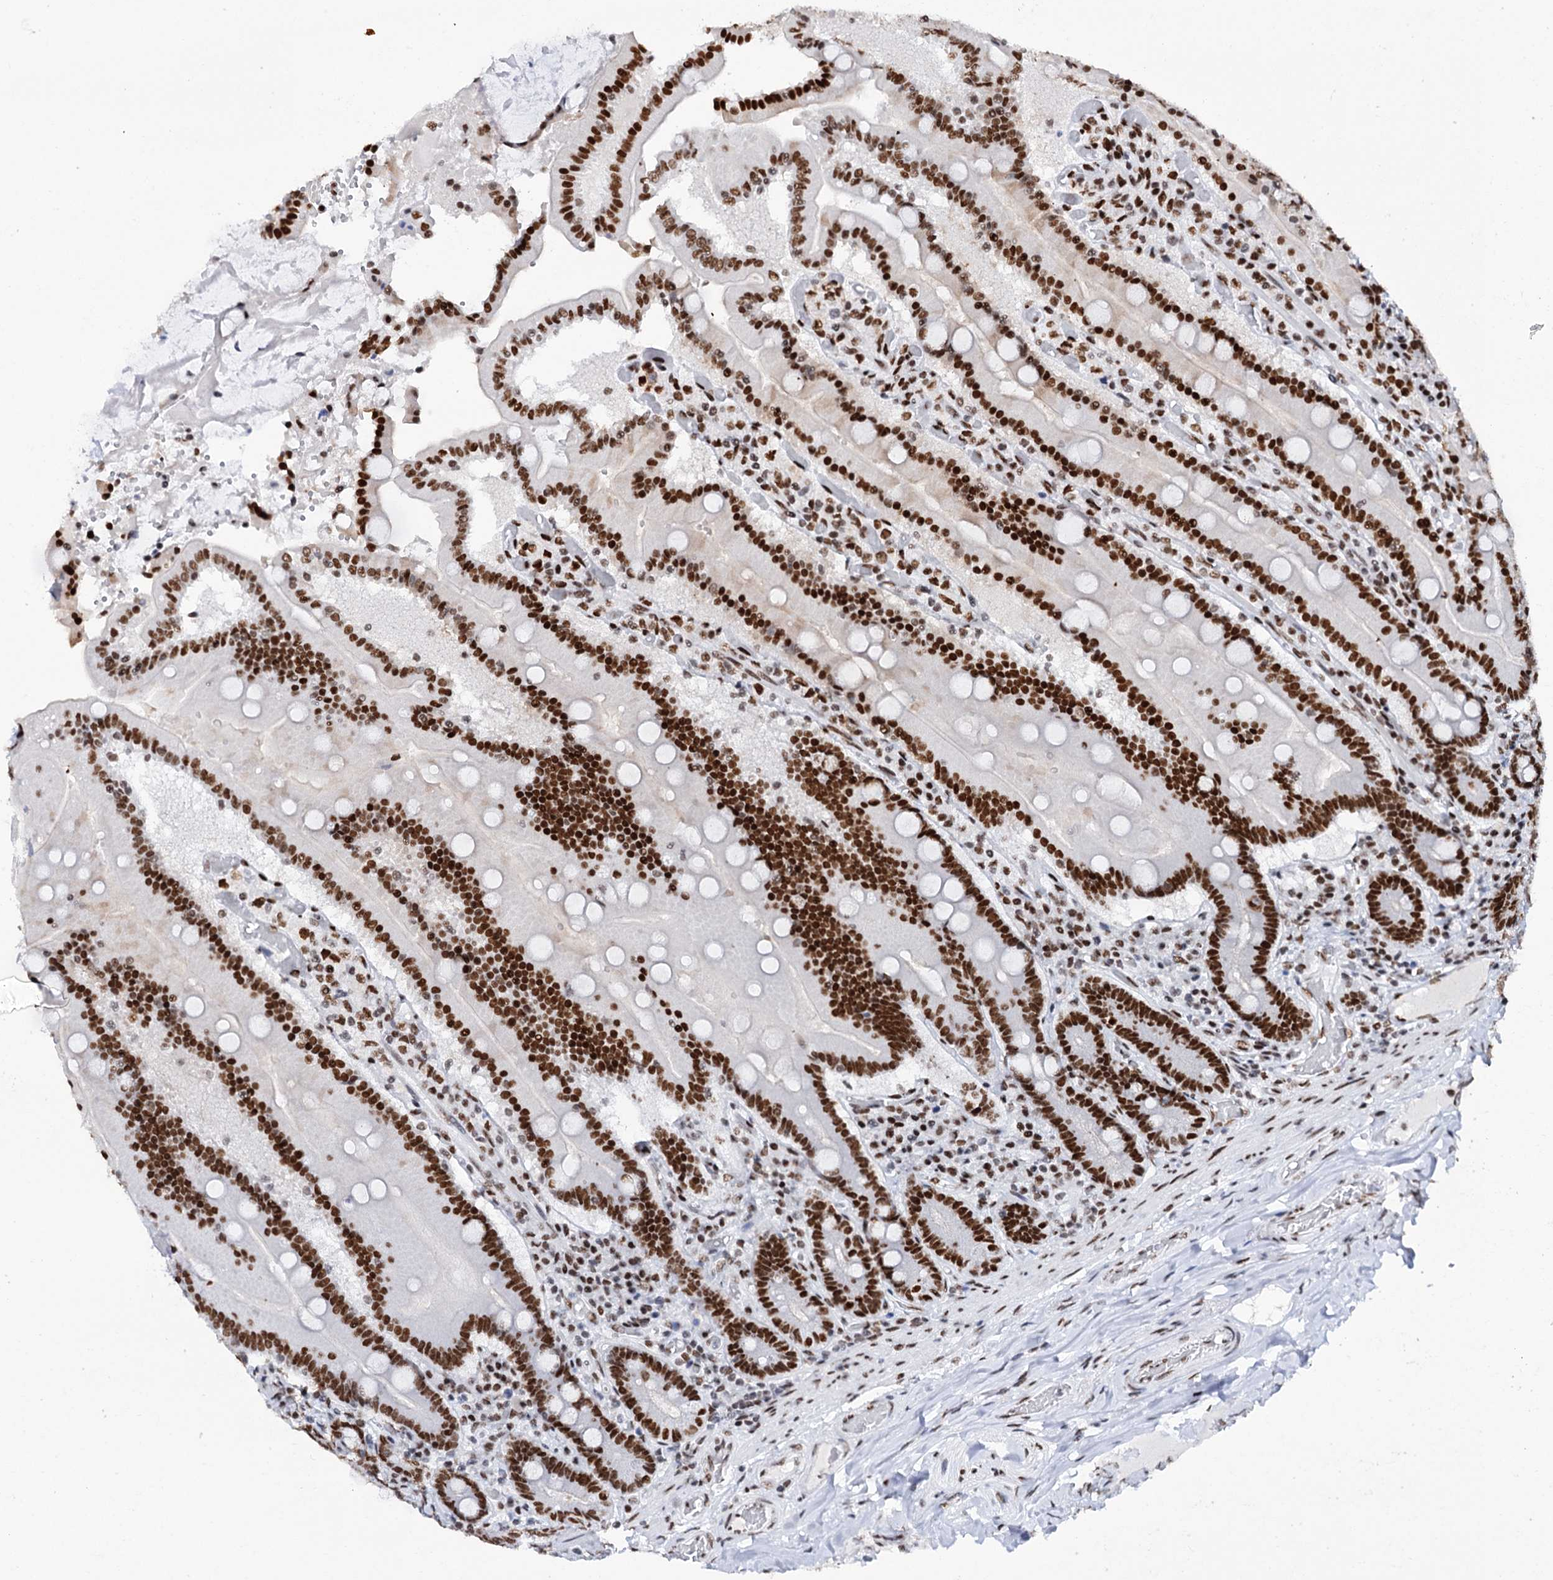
{"staining": {"intensity": "strong", "quantity": ">75%", "location": "nuclear"}, "tissue": "duodenum", "cell_type": "Glandular cells", "image_type": "normal", "snomed": [{"axis": "morphology", "description": "Normal tissue, NOS"}, {"axis": "topography", "description": "Duodenum"}], "caption": "Glandular cells display strong nuclear expression in approximately >75% of cells in normal duodenum.", "gene": "MATR3", "patient": {"sex": "female", "age": 62}}